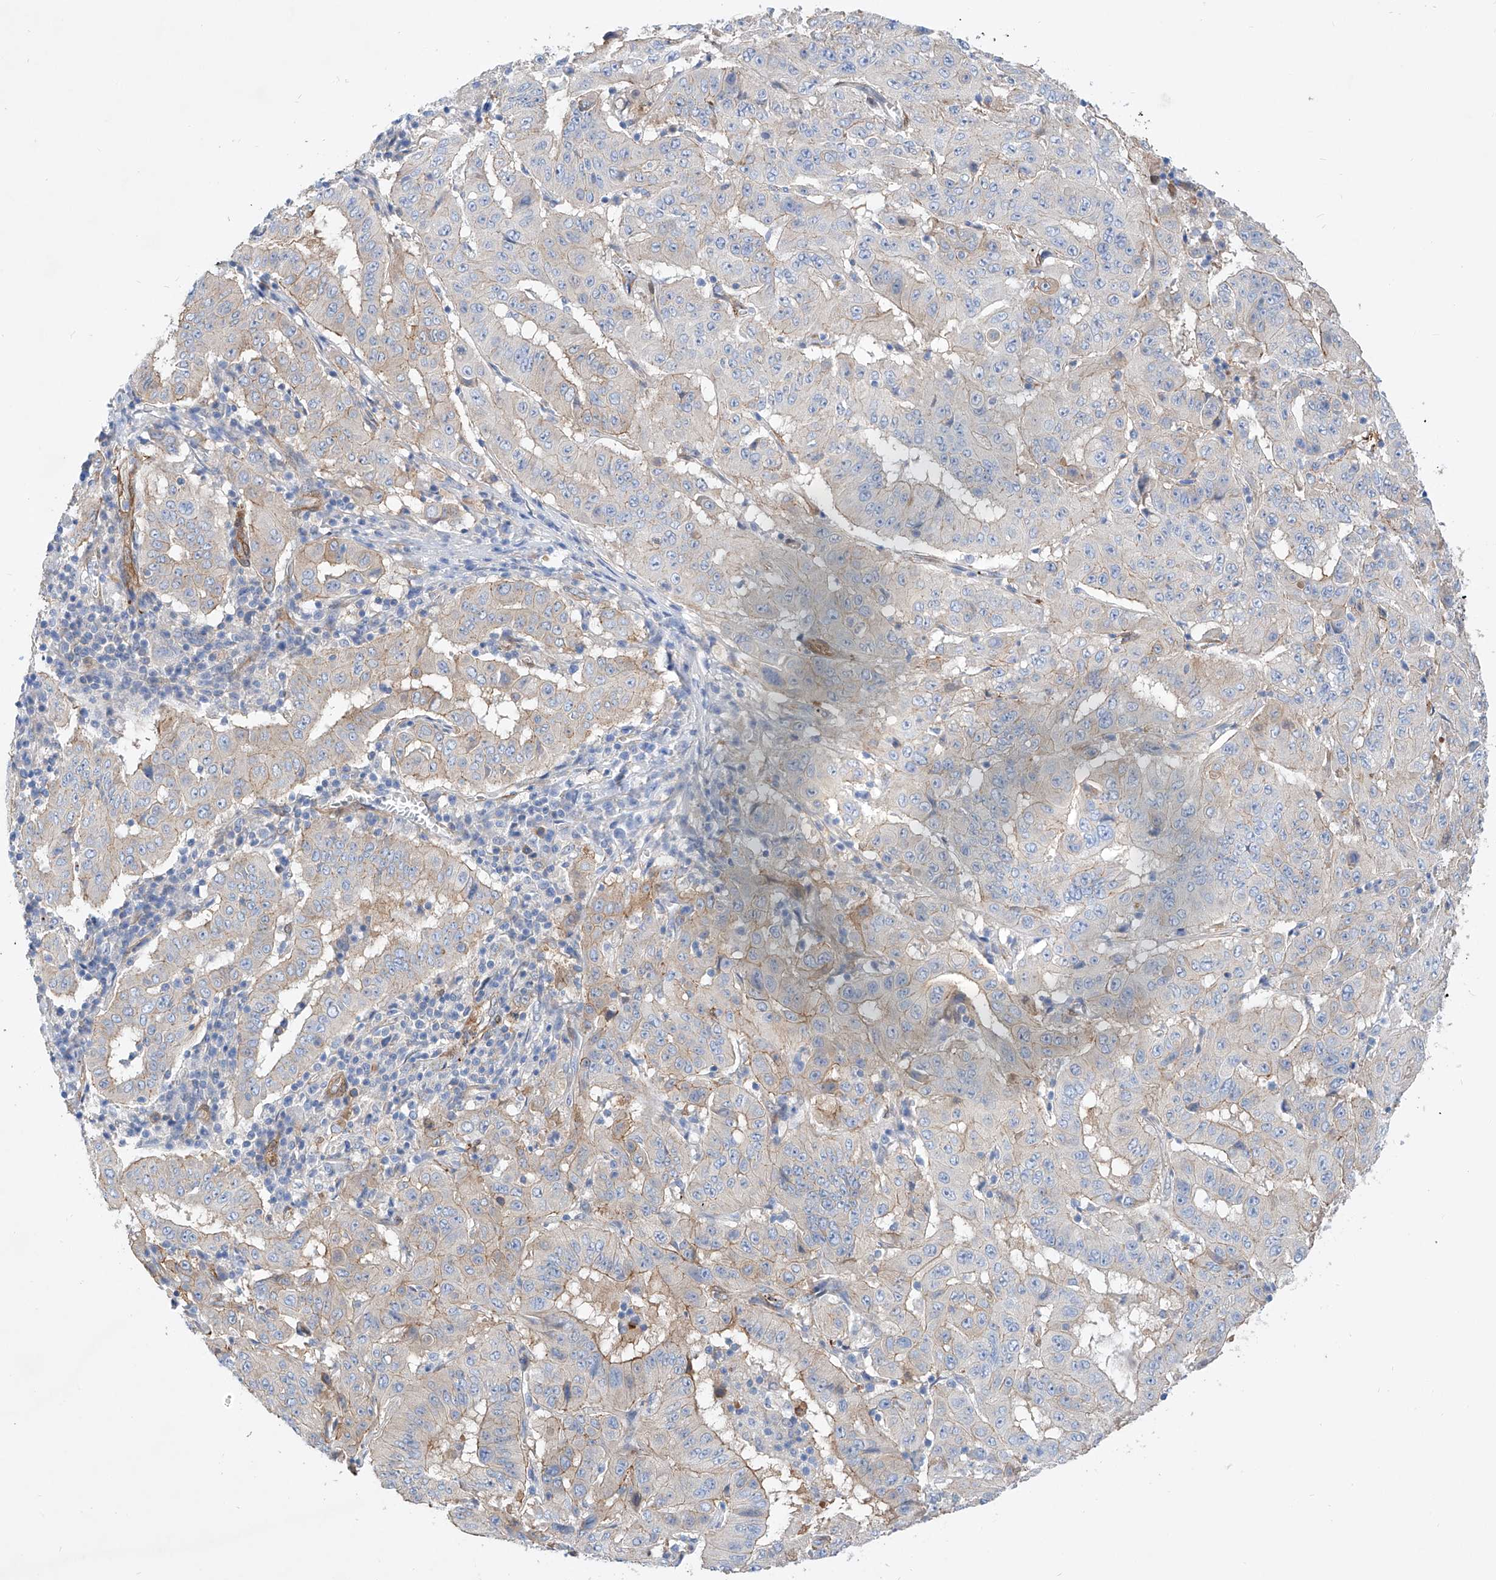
{"staining": {"intensity": "moderate", "quantity": "25%-75%", "location": "cytoplasmic/membranous"}, "tissue": "pancreatic cancer", "cell_type": "Tumor cells", "image_type": "cancer", "snomed": [{"axis": "morphology", "description": "Adenocarcinoma, NOS"}, {"axis": "topography", "description": "Pancreas"}], "caption": "Protein staining demonstrates moderate cytoplasmic/membranous expression in approximately 25%-75% of tumor cells in pancreatic cancer (adenocarcinoma). The staining was performed using DAB, with brown indicating positive protein expression. Nuclei are stained blue with hematoxylin.", "gene": "TAS2R60", "patient": {"sex": "male", "age": 63}}